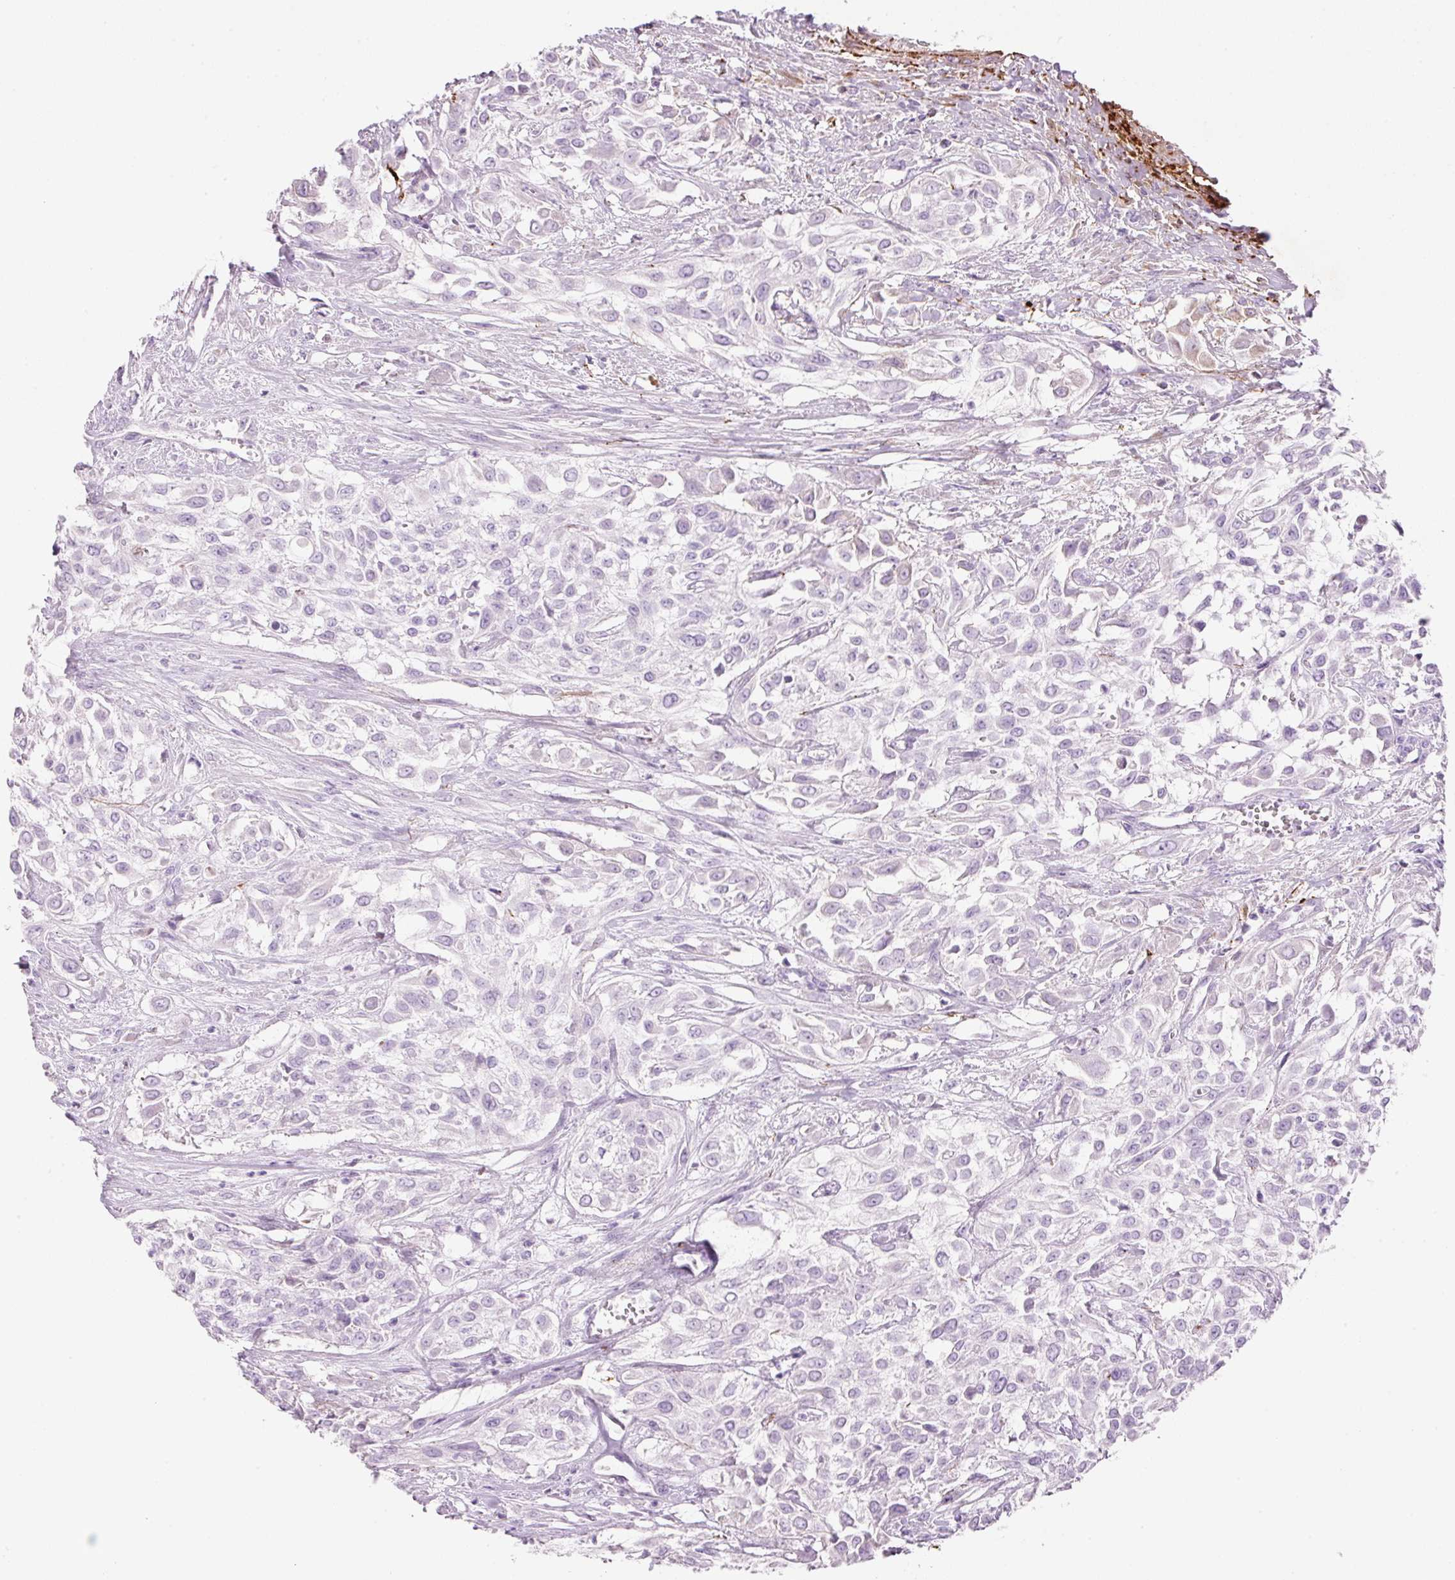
{"staining": {"intensity": "negative", "quantity": "none", "location": "none"}, "tissue": "urothelial cancer", "cell_type": "Tumor cells", "image_type": "cancer", "snomed": [{"axis": "morphology", "description": "Urothelial carcinoma, High grade"}, {"axis": "topography", "description": "Urinary bladder"}], "caption": "Immunohistochemical staining of urothelial cancer shows no significant expression in tumor cells.", "gene": "MFAP4", "patient": {"sex": "male", "age": 57}}